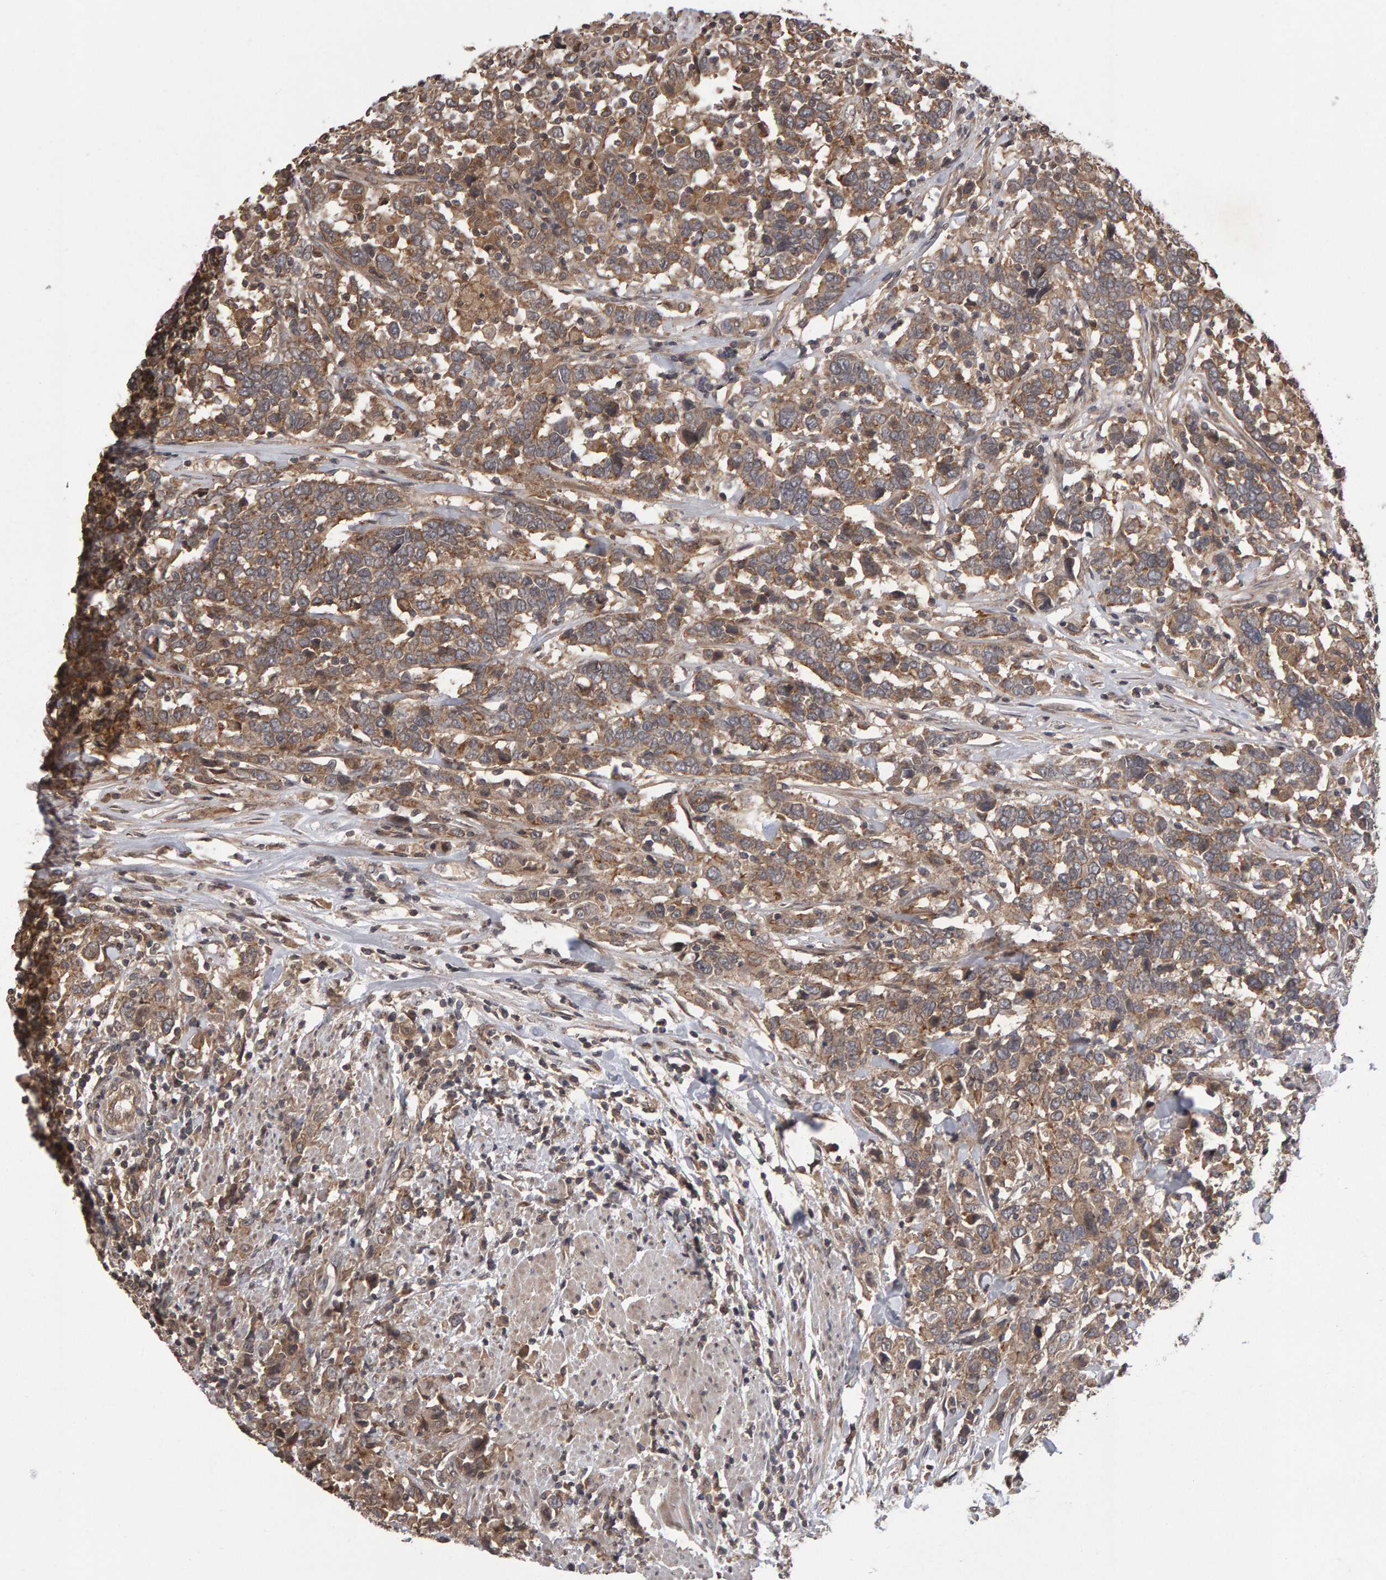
{"staining": {"intensity": "moderate", "quantity": ">75%", "location": "cytoplasmic/membranous"}, "tissue": "urothelial cancer", "cell_type": "Tumor cells", "image_type": "cancer", "snomed": [{"axis": "morphology", "description": "Urothelial carcinoma, High grade"}, {"axis": "topography", "description": "Urinary bladder"}], "caption": "Approximately >75% of tumor cells in human high-grade urothelial carcinoma reveal moderate cytoplasmic/membranous protein expression as visualized by brown immunohistochemical staining.", "gene": "SCRIB", "patient": {"sex": "male", "age": 61}}